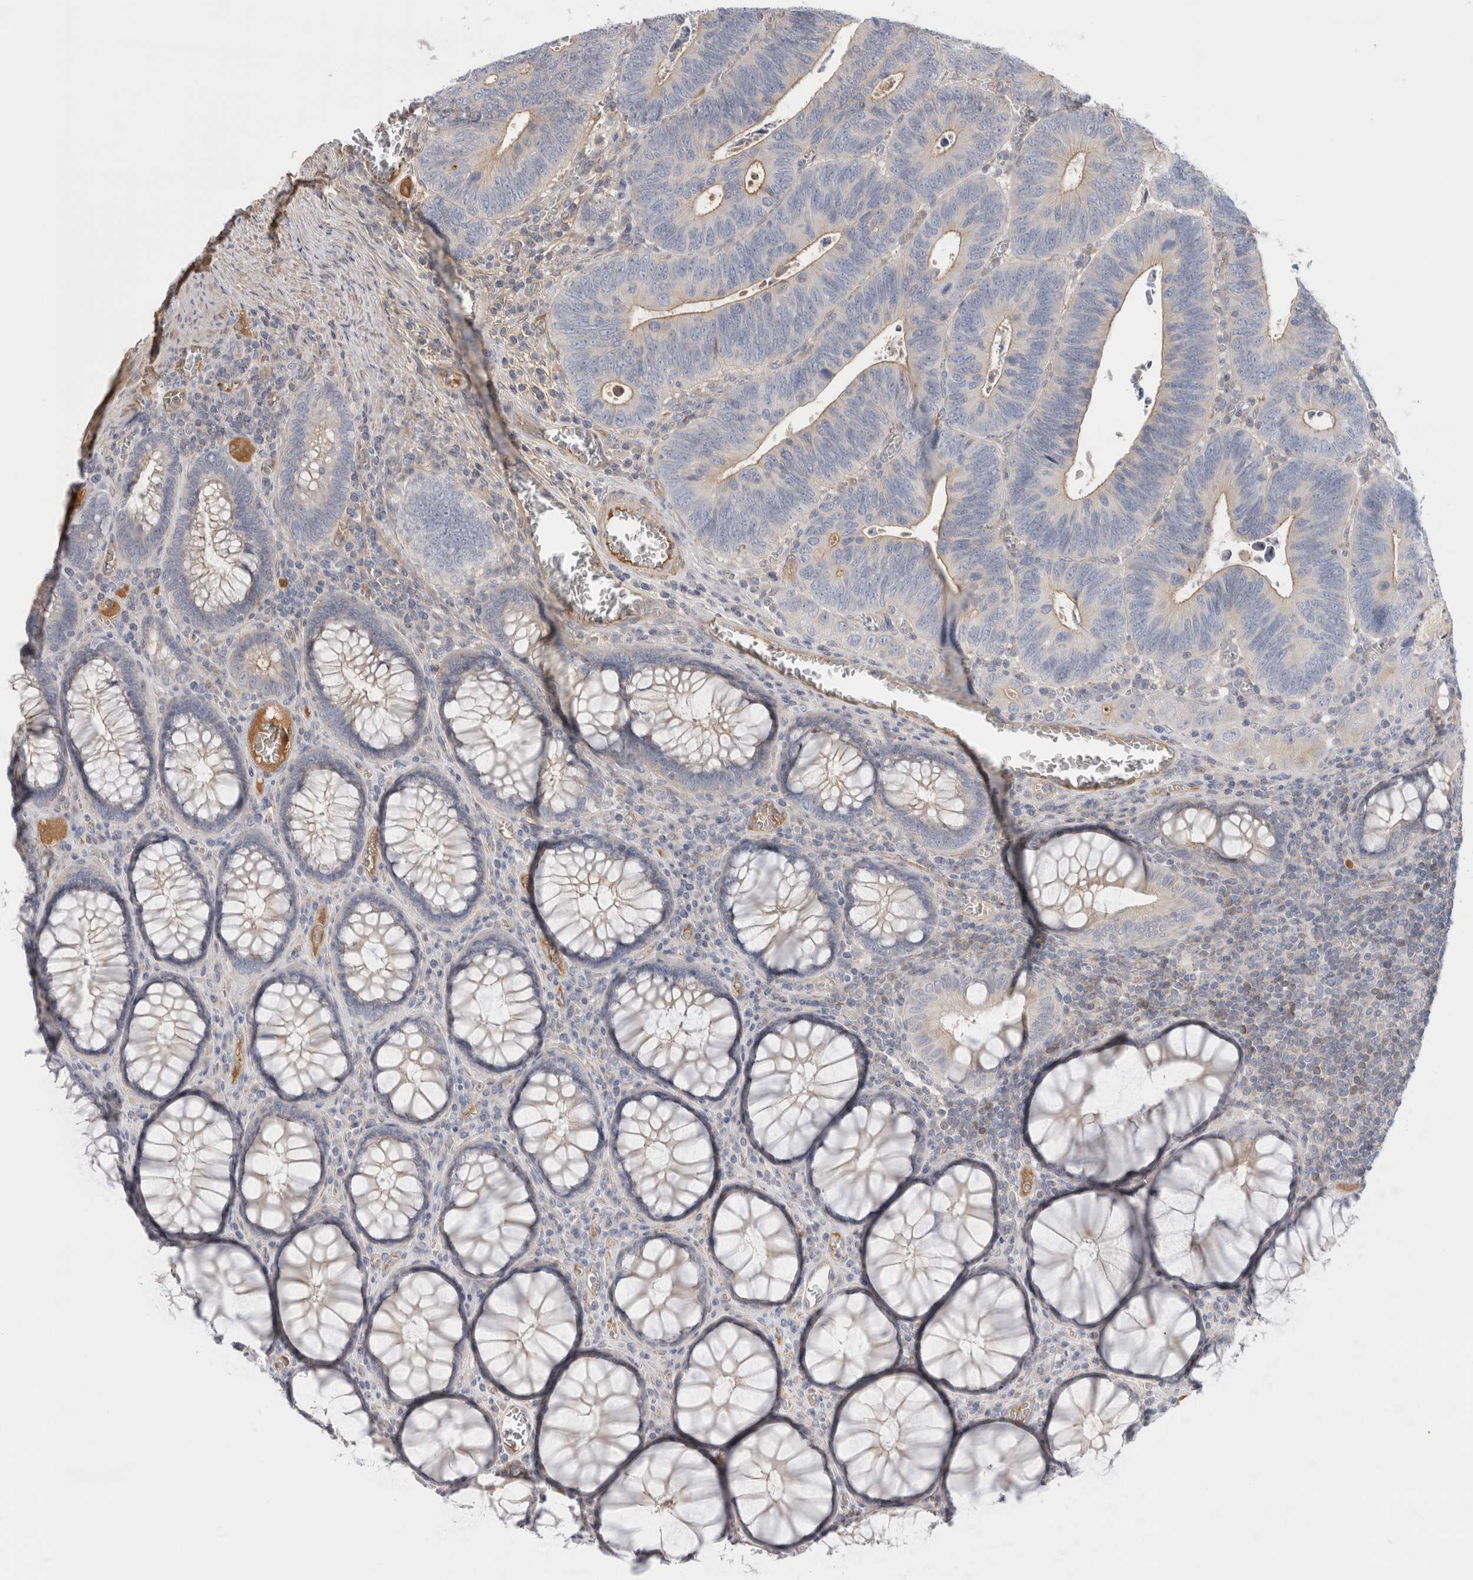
{"staining": {"intensity": "weak", "quantity": "<25%", "location": "cytoplasmic/membranous"}, "tissue": "colorectal cancer", "cell_type": "Tumor cells", "image_type": "cancer", "snomed": [{"axis": "morphology", "description": "Inflammation, NOS"}, {"axis": "morphology", "description": "Adenocarcinoma, NOS"}, {"axis": "topography", "description": "Colon"}], "caption": "Protein analysis of colorectal cancer exhibits no significant expression in tumor cells.", "gene": "CFI", "patient": {"sex": "male", "age": 72}}